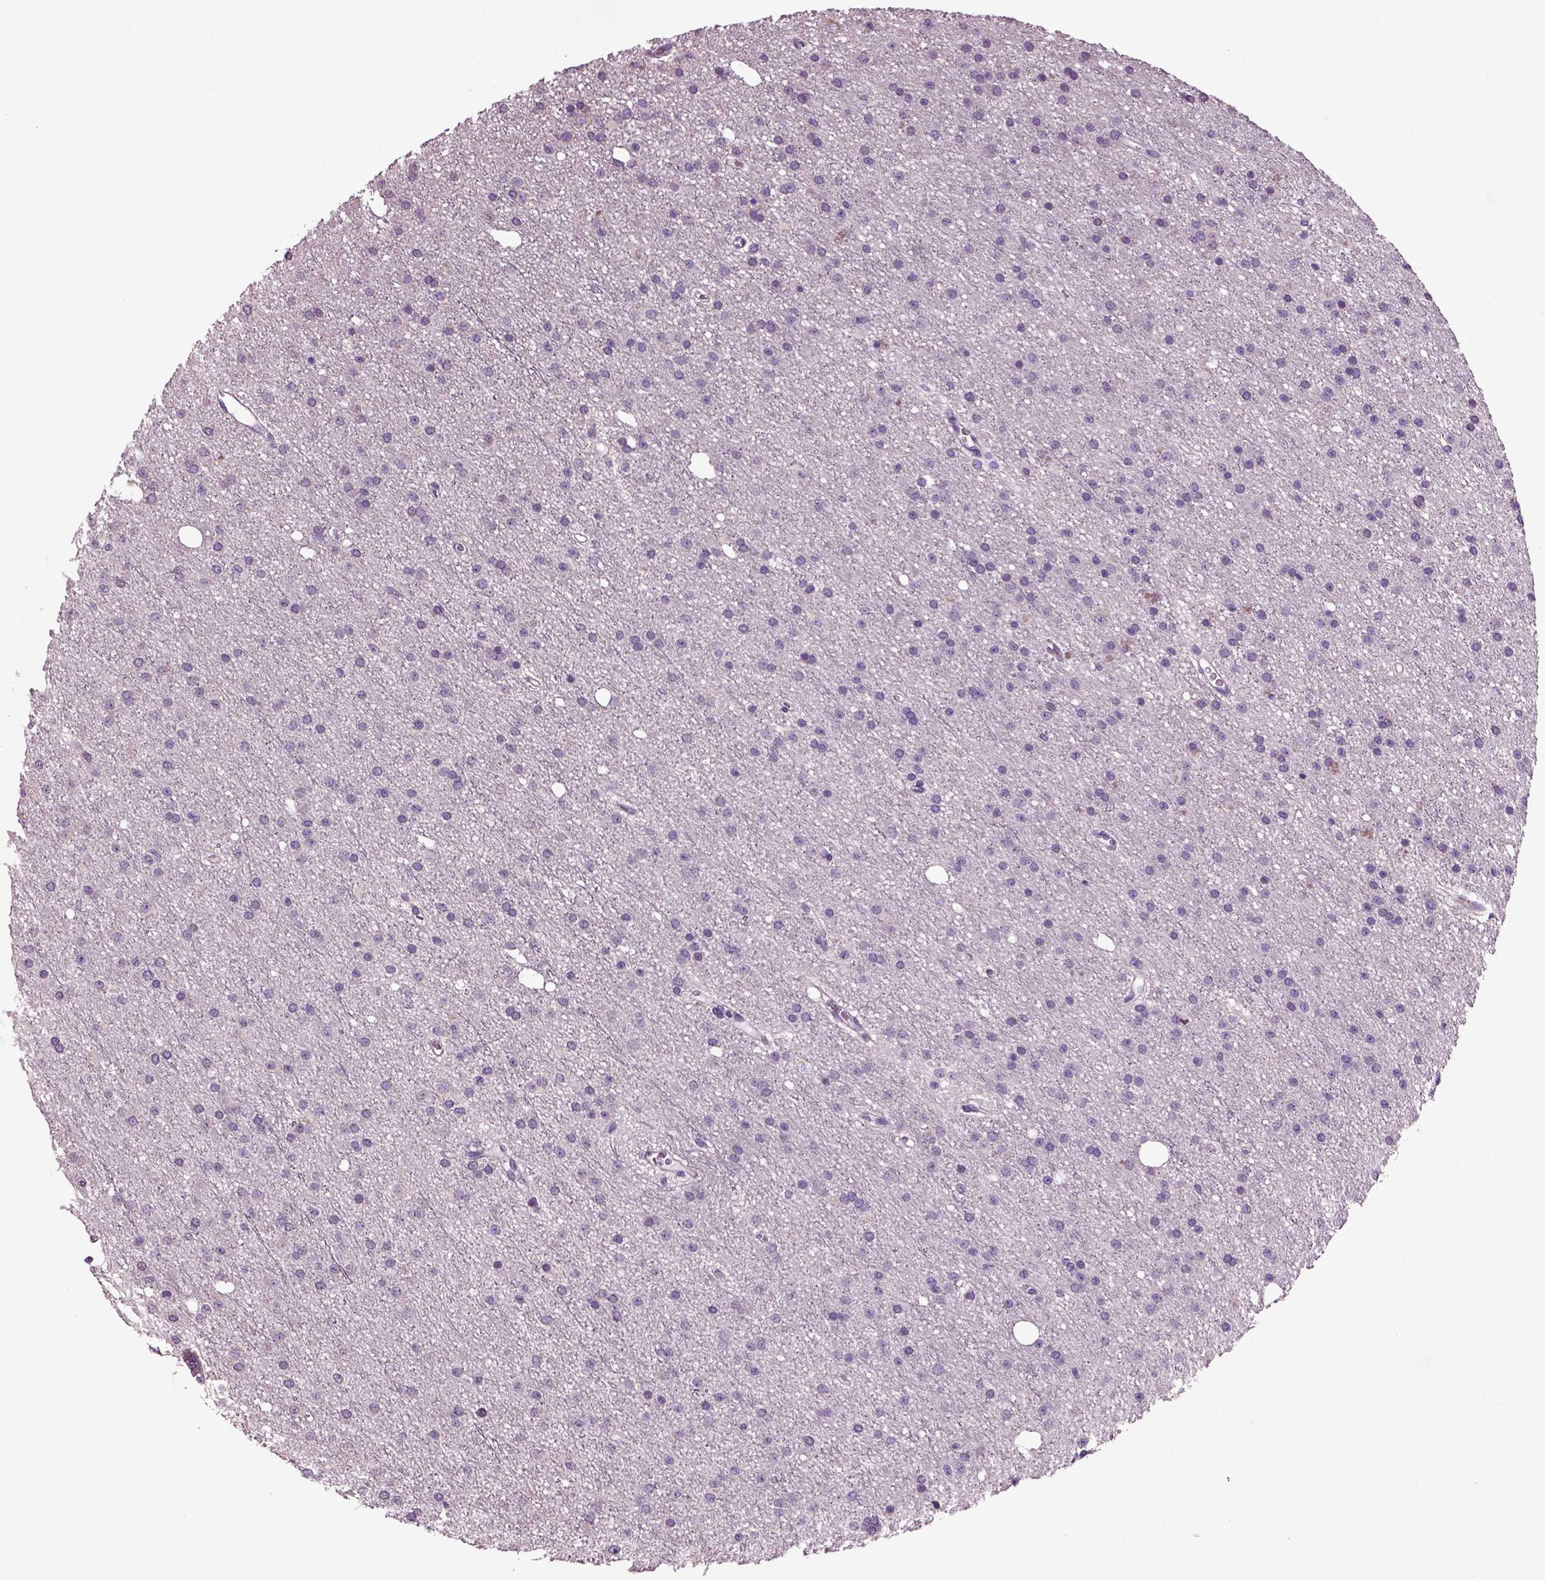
{"staining": {"intensity": "negative", "quantity": "none", "location": "none"}, "tissue": "glioma", "cell_type": "Tumor cells", "image_type": "cancer", "snomed": [{"axis": "morphology", "description": "Glioma, malignant, Low grade"}, {"axis": "topography", "description": "Brain"}], "caption": "High power microscopy photomicrograph of an IHC histopathology image of glioma, revealing no significant expression in tumor cells.", "gene": "ARID3A", "patient": {"sex": "male", "age": 27}}